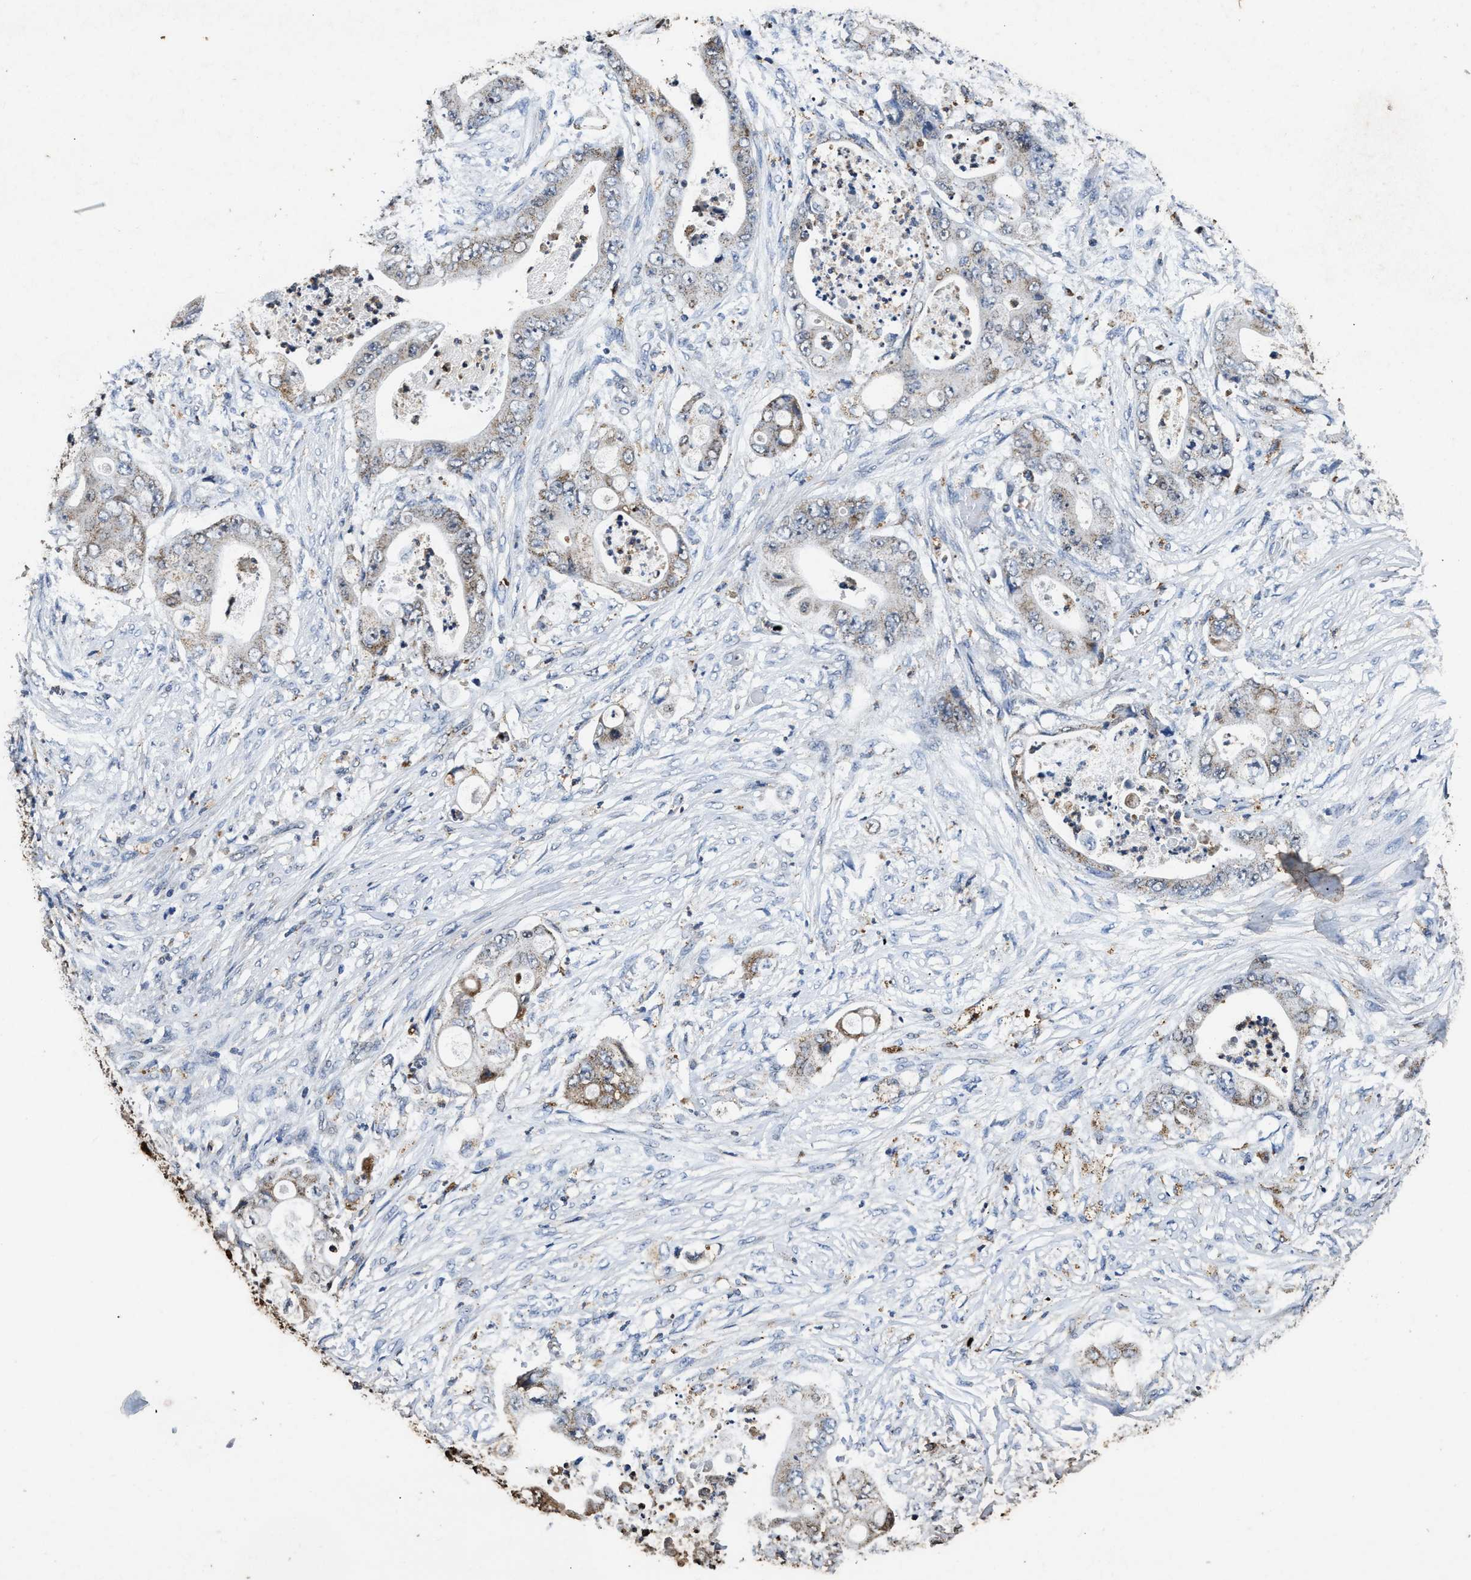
{"staining": {"intensity": "weak", "quantity": "25%-75%", "location": "cytoplasmic/membranous"}, "tissue": "stomach cancer", "cell_type": "Tumor cells", "image_type": "cancer", "snomed": [{"axis": "morphology", "description": "Adenocarcinoma, NOS"}, {"axis": "topography", "description": "Stomach"}], "caption": "Stomach cancer was stained to show a protein in brown. There is low levels of weak cytoplasmic/membranous expression in about 25%-75% of tumor cells.", "gene": "ACOX1", "patient": {"sex": "female", "age": 73}}